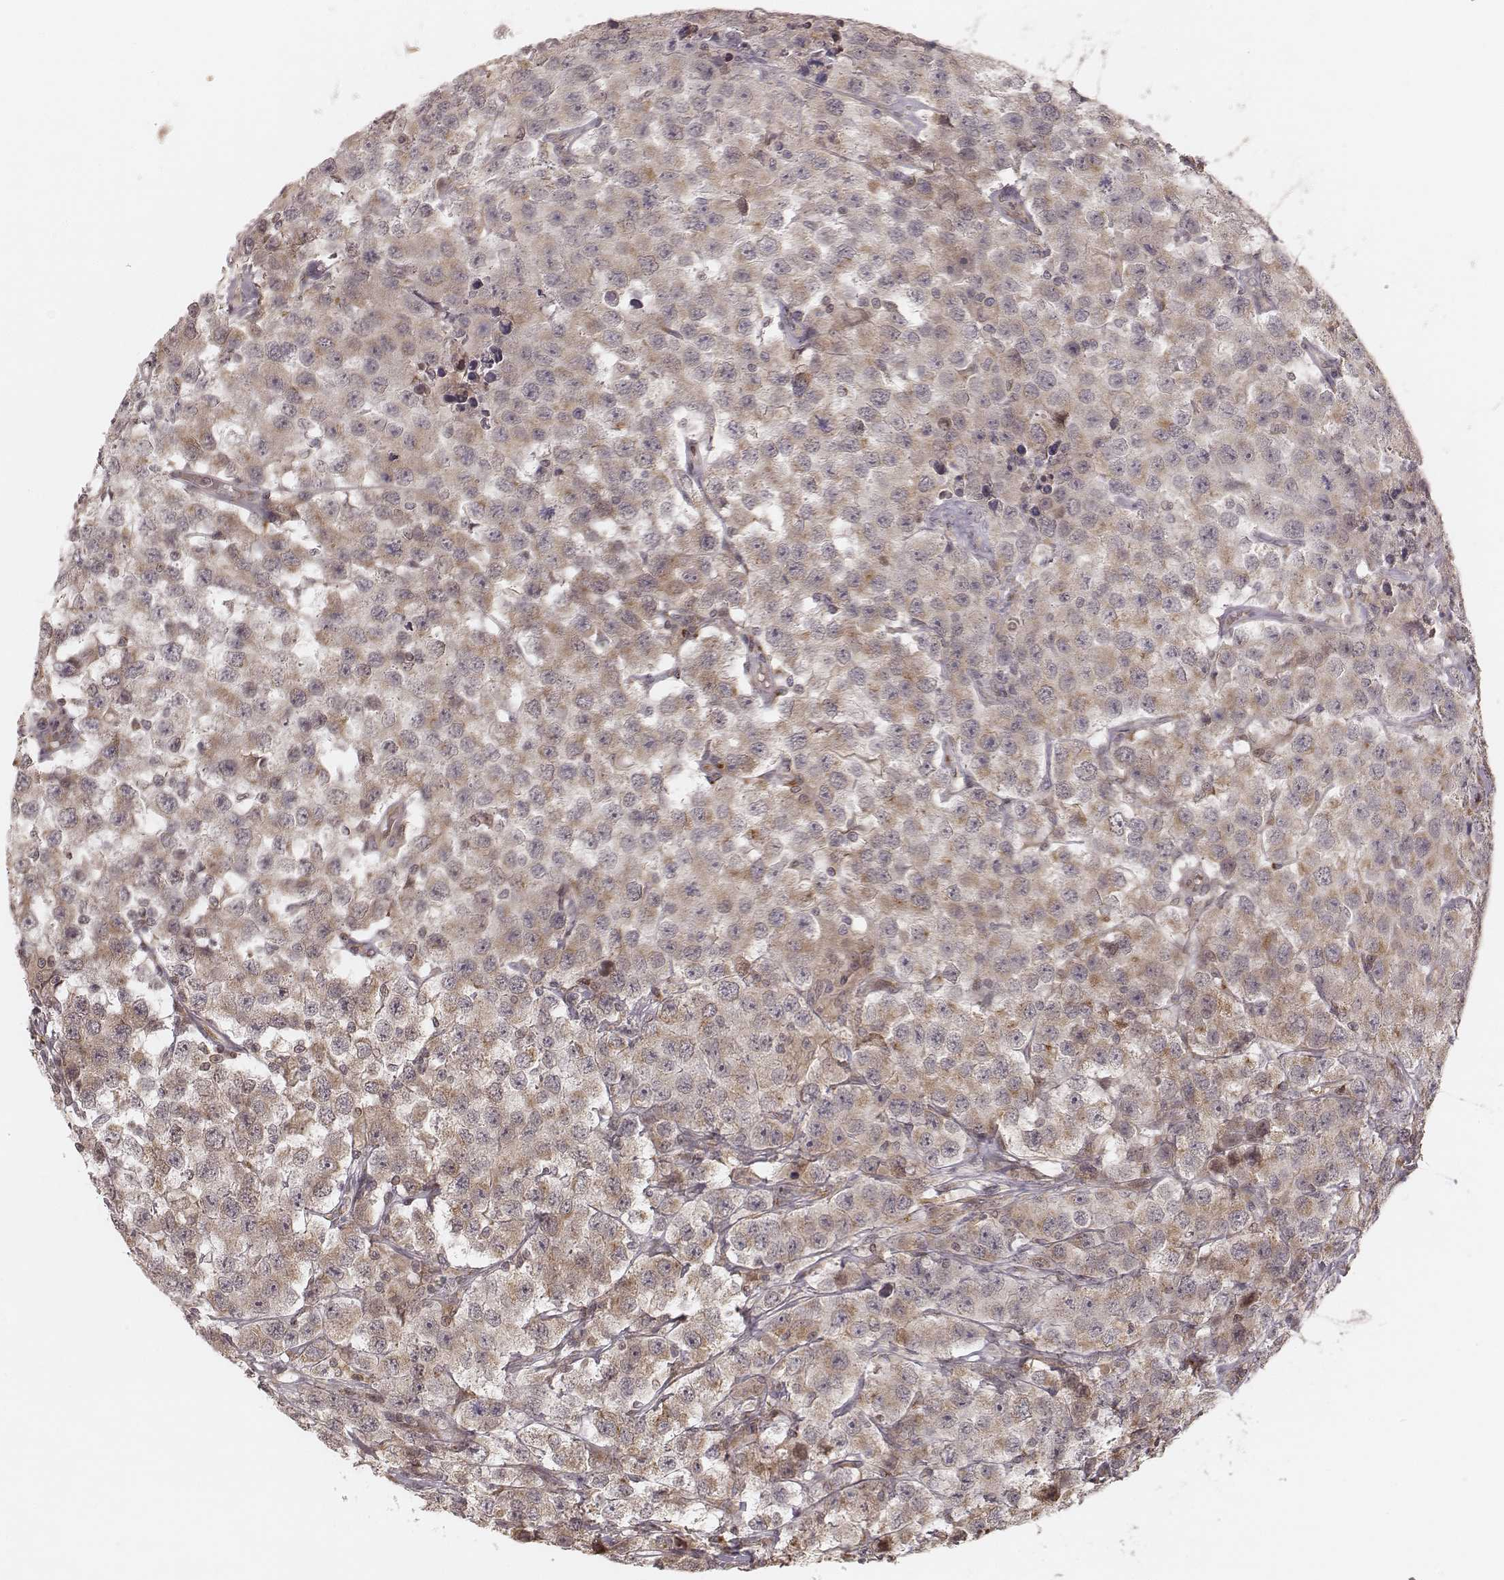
{"staining": {"intensity": "weak", "quantity": ">75%", "location": "cytoplasmic/membranous"}, "tissue": "testis cancer", "cell_type": "Tumor cells", "image_type": "cancer", "snomed": [{"axis": "morphology", "description": "Seminoma, NOS"}, {"axis": "topography", "description": "Testis"}], "caption": "Human testis cancer (seminoma) stained with a protein marker shows weak staining in tumor cells.", "gene": "MYO19", "patient": {"sex": "male", "age": 52}}